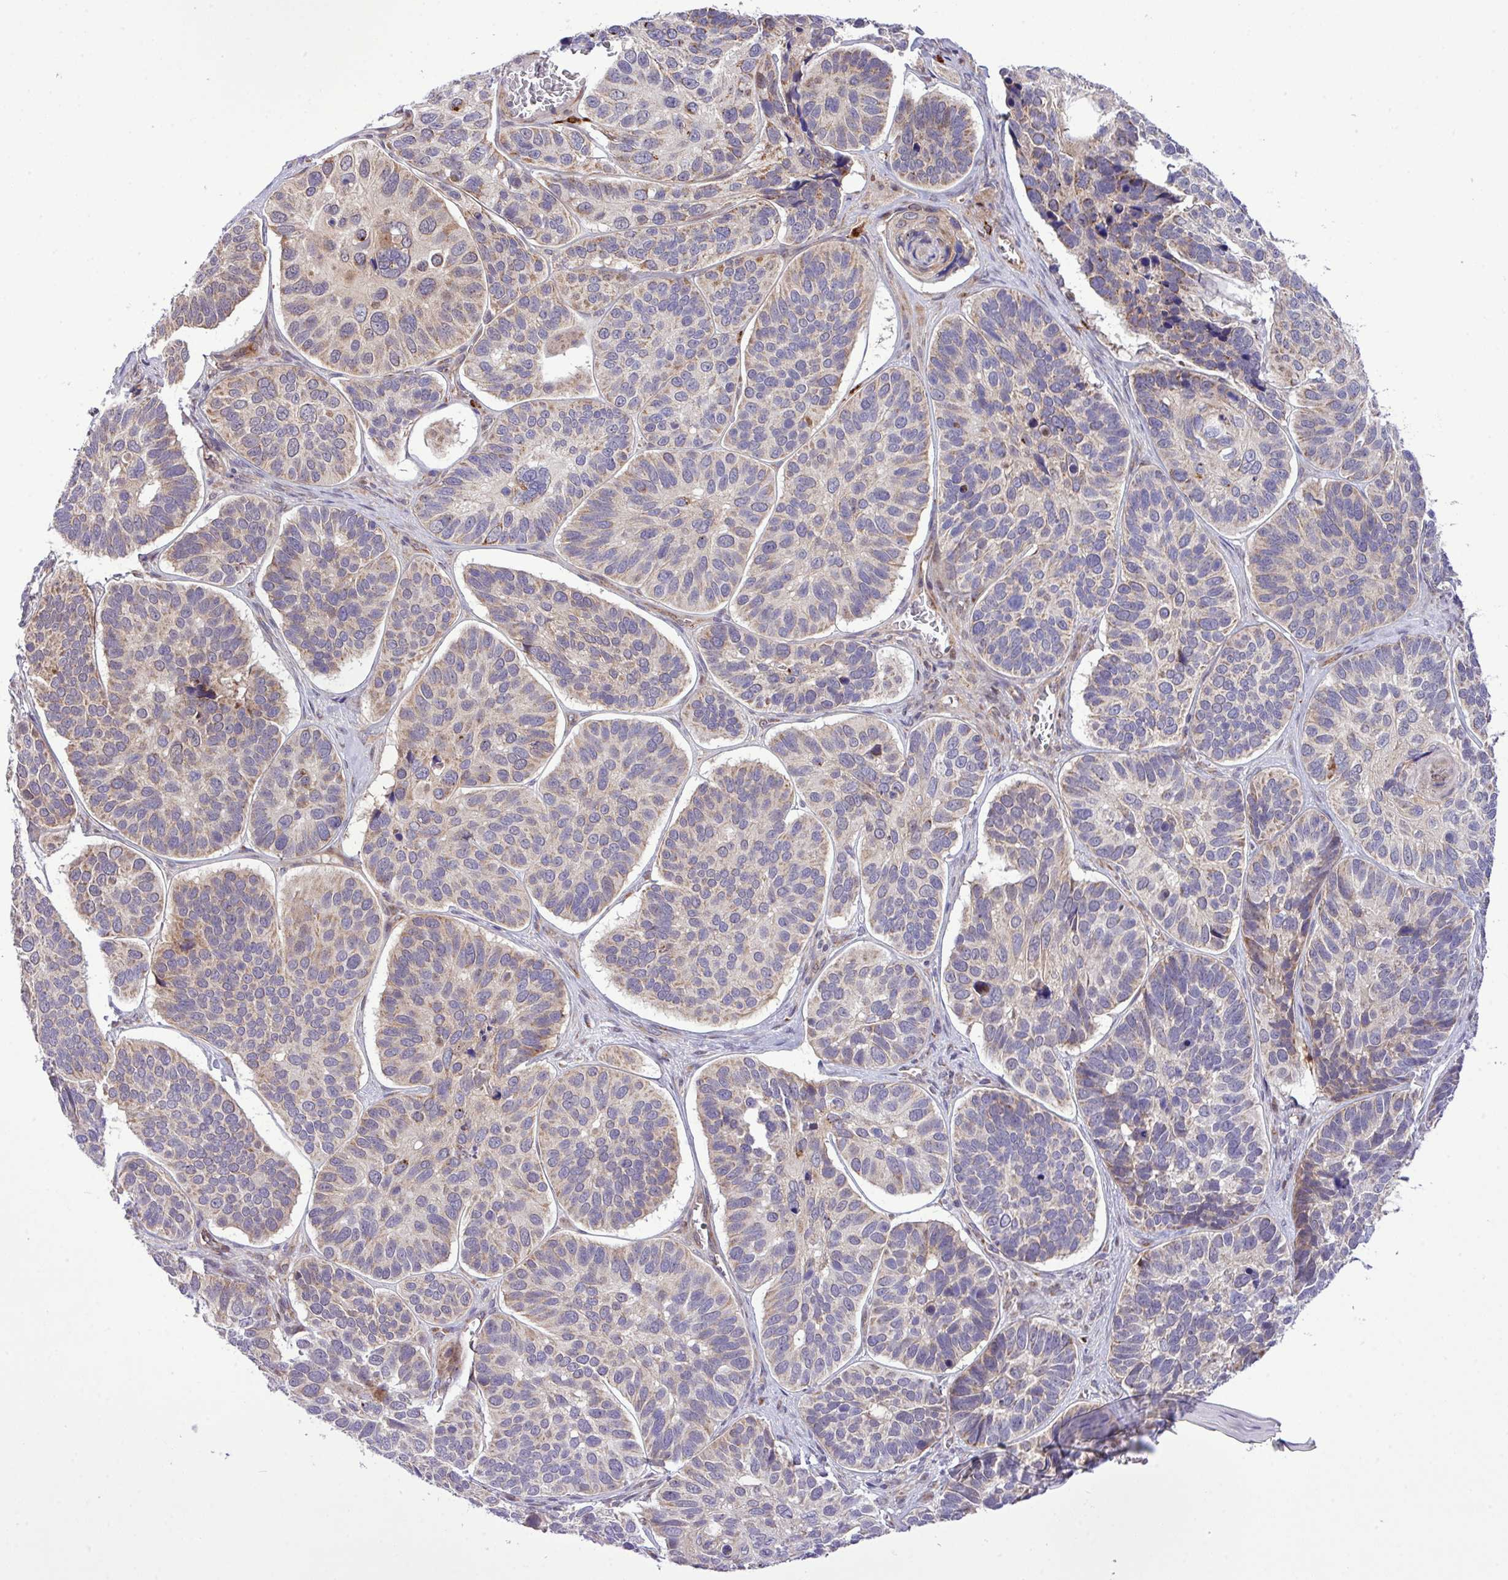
{"staining": {"intensity": "moderate", "quantity": "25%-75%", "location": "cytoplasmic/membranous"}, "tissue": "skin cancer", "cell_type": "Tumor cells", "image_type": "cancer", "snomed": [{"axis": "morphology", "description": "Basal cell carcinoma"}, {"axis": "topography", "description": "Skin"}], "caption": "DAB (3,3'-diaminobenzidine) immunohistochemical staining of human skin basal cell carcinoma displays moderate cytoplasmic/membranous protein positivity in approximately 25%-75% of tumor cells.", "gene": "B3GNT9", "patient": {"sex": "male", "age": 62}}